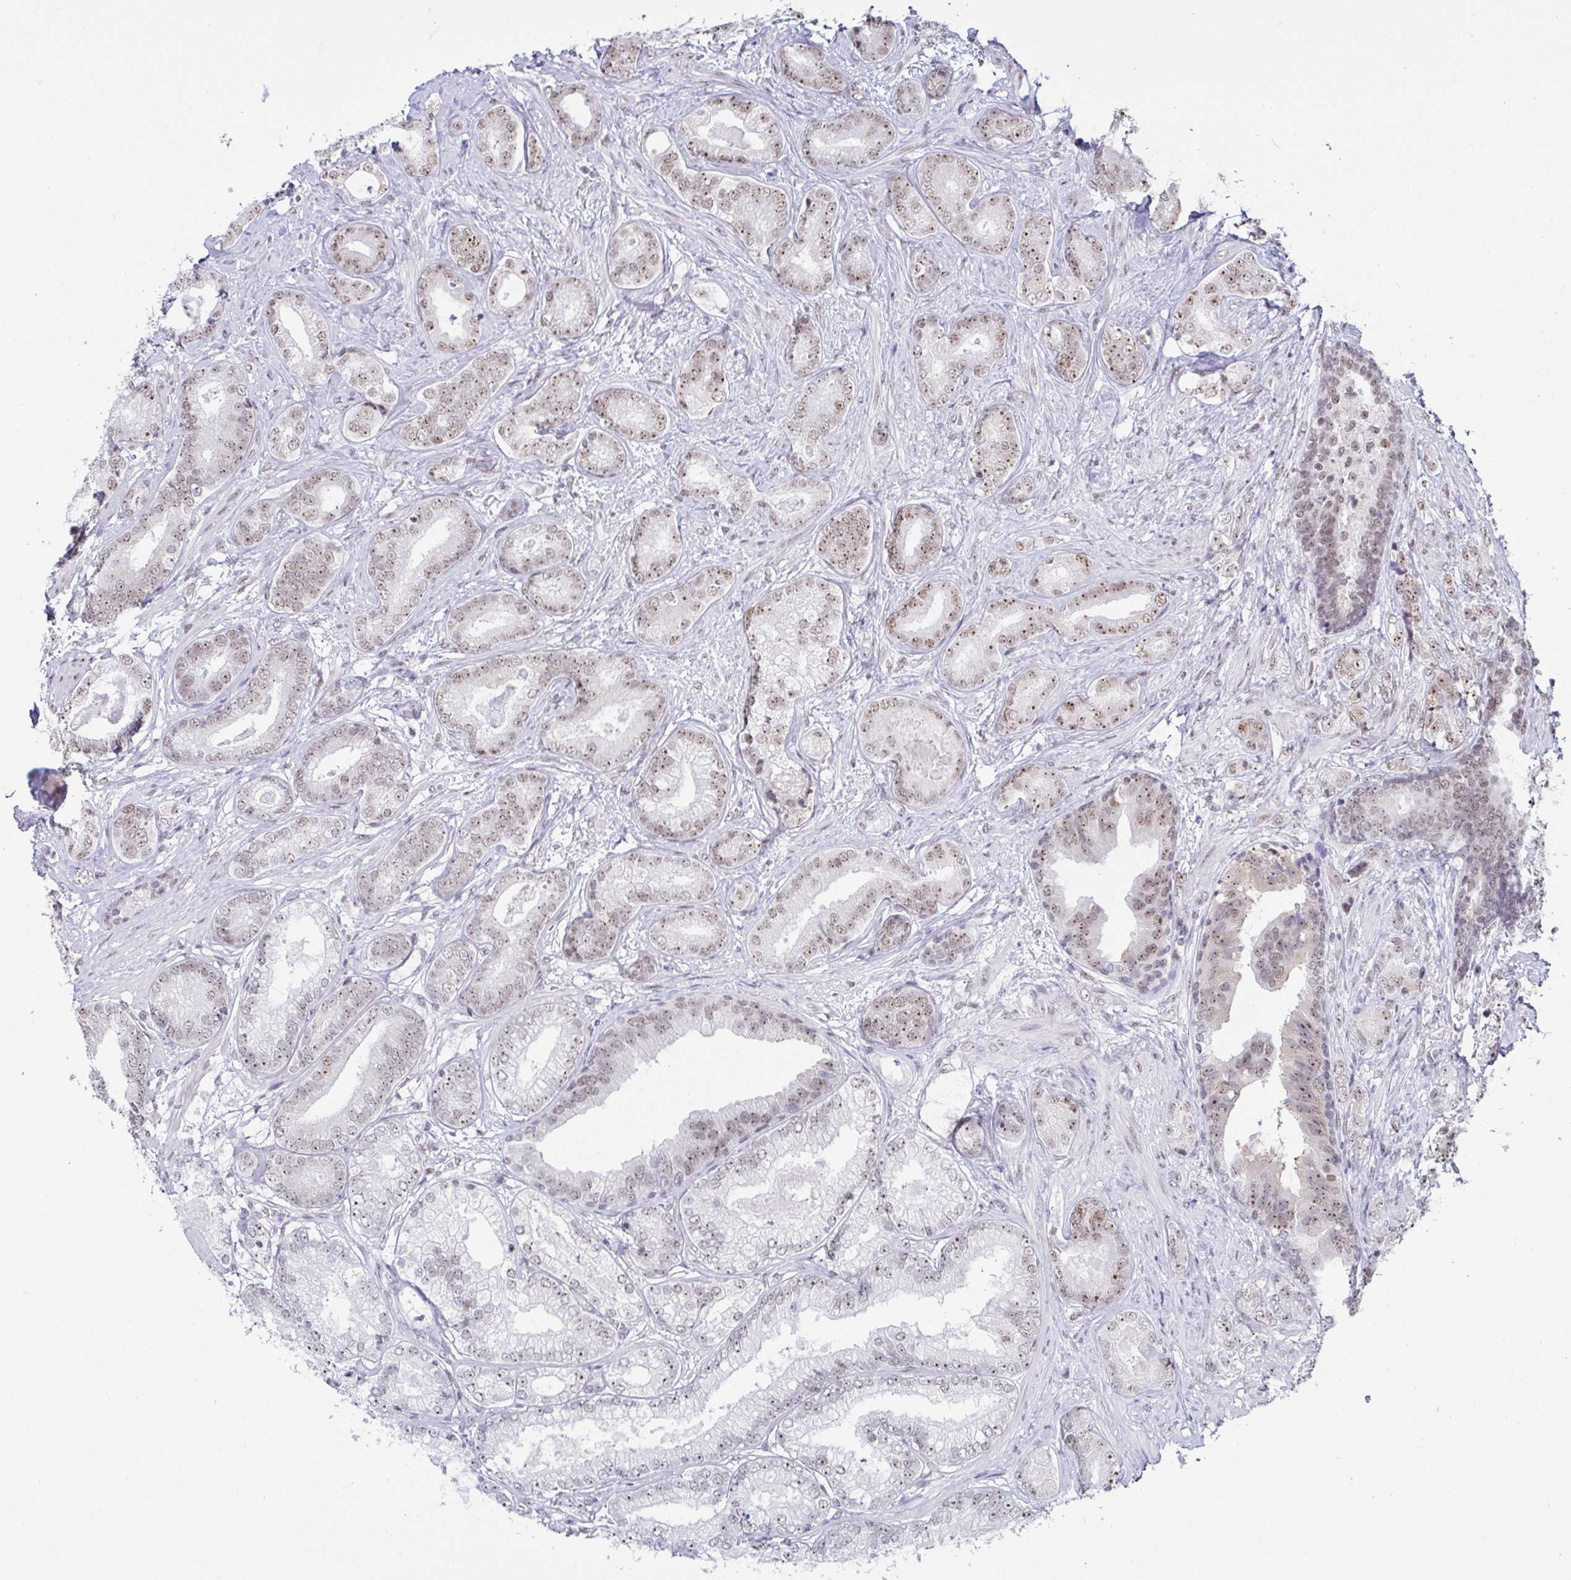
{"staining": {"intensity": "moderate", "quantity": ">75%", "location": "nuclear"}, "tissue": "prostate cancer", "cell_type": "Tumor cells", "image_type": "cancer", "snomed": [{"axis": "morphology", "description": "Adenocarcinoma, High grade"}, {"axis": "topography", "description": "Prostate"}], "caption": "Protein expression analysis of prostate cancer (high-grade adenocarcinoma) shows moderate nuclear staining in about >75% of tumor cells. The staining was performed using DAB (3,3'-diaminobenzidine), with brown indicating positive protein expression. Nuclei are stained blue with hematoxylin.", "gene": "SUPT16H", "patient": {"sex": "male", "age": 62}}